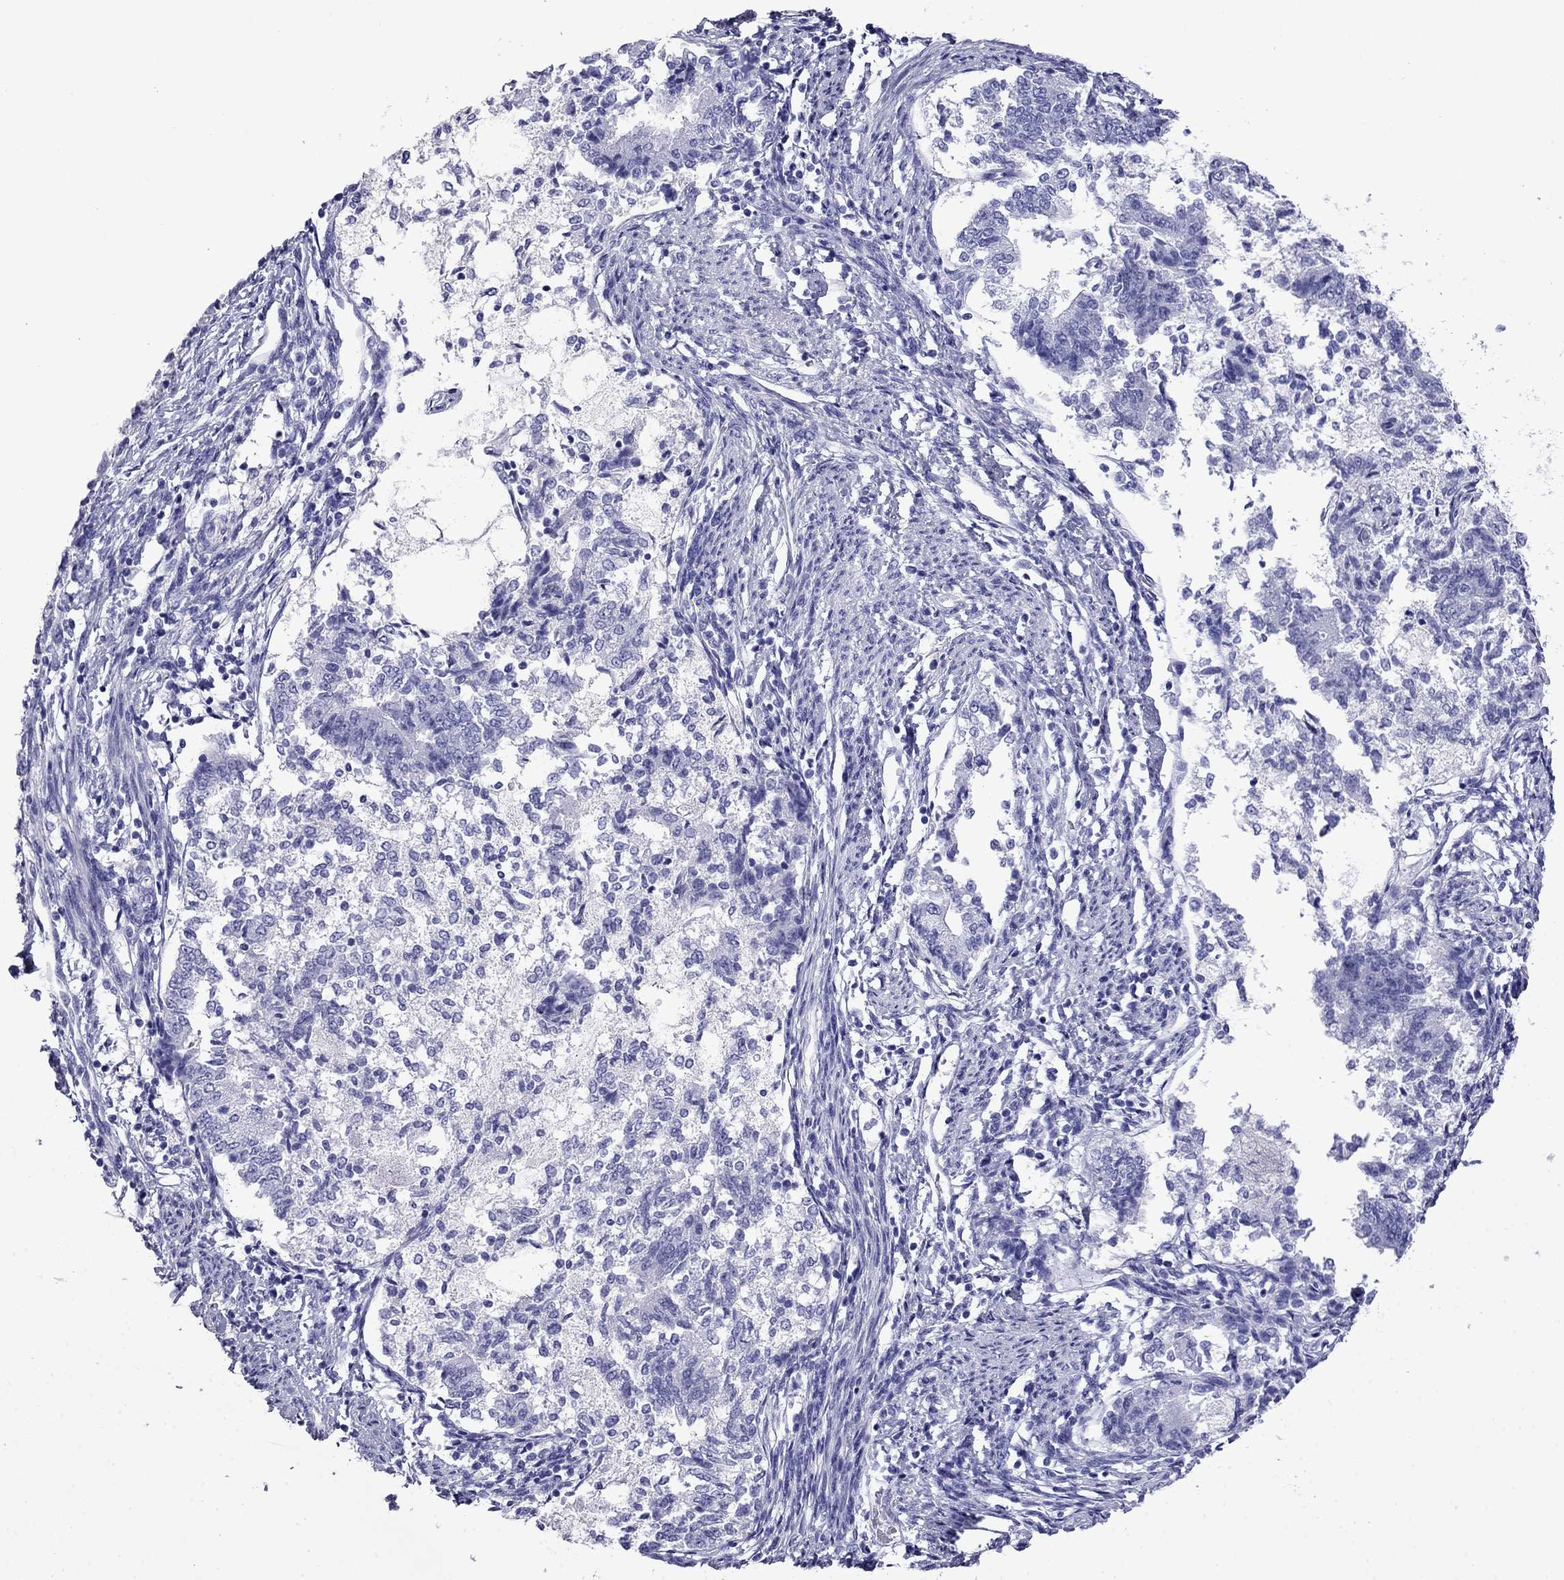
{"staining": {"intensity": "negative", "quantity": "none", "location": "none"}, "tissue": "endometrial cancer", "cell_type": "Tumor cells", "image_type": "cancer", "snomed": [{"axis": "morphology", "description": "Adenocarcinoma, NOS"}, {"axis": "topography", "description": "Endometrium"}], "caption": "This photomicrograph is of endometrial adenocarcinoma stained with immunohistochemistry to label a protein in brown with the nuclei are counter-stained blue. There is no staining in tumor cells. Brightfield microscopy of immunohistochemistry stained with DAB (3,3'-diaminobenzidine) (brown) and hematoxylin (blue), captured at high magnification.", "gene": "MYO15A", "patient": {"sex": "female", "age": 65}}